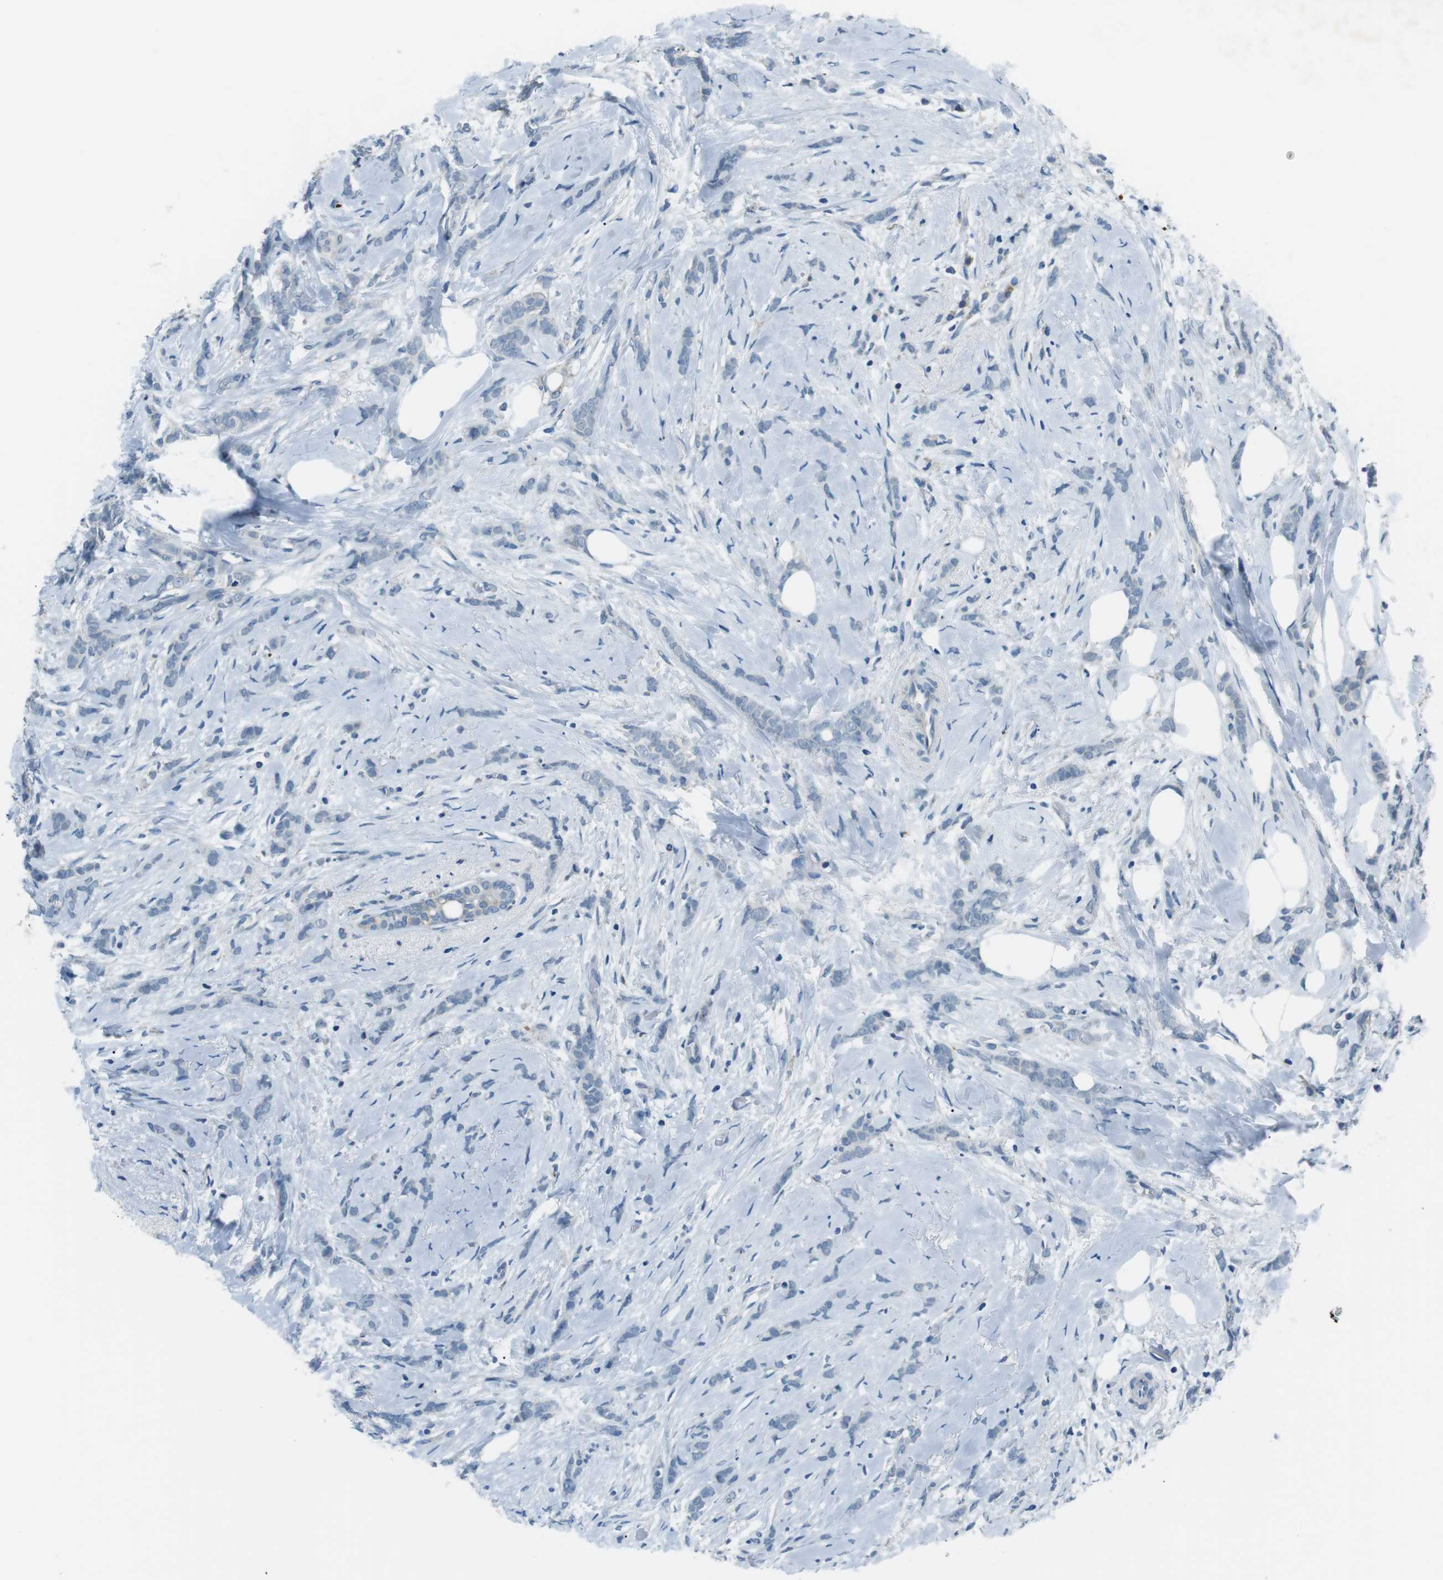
{"staining": {"intensity": "negative", "quantity": "none", "location": "none"}, "tissue": "breast cancer", "cell_type": "Tumor cells", "image_type": "cancer", "snomed": [{"axis": "morphology", "description": "Lobular carcinoma, in situ"}, {"axis": "morphology", "description": "Lobular carcinoma"}, {"axis": "topography", "description": "Breast"}], "caption": "Tumor cells are negative for brown protein staining in lobular carcinoma (breast).", "gene": "FAM3B", "patient": {"sex": "female", "age": 41}}